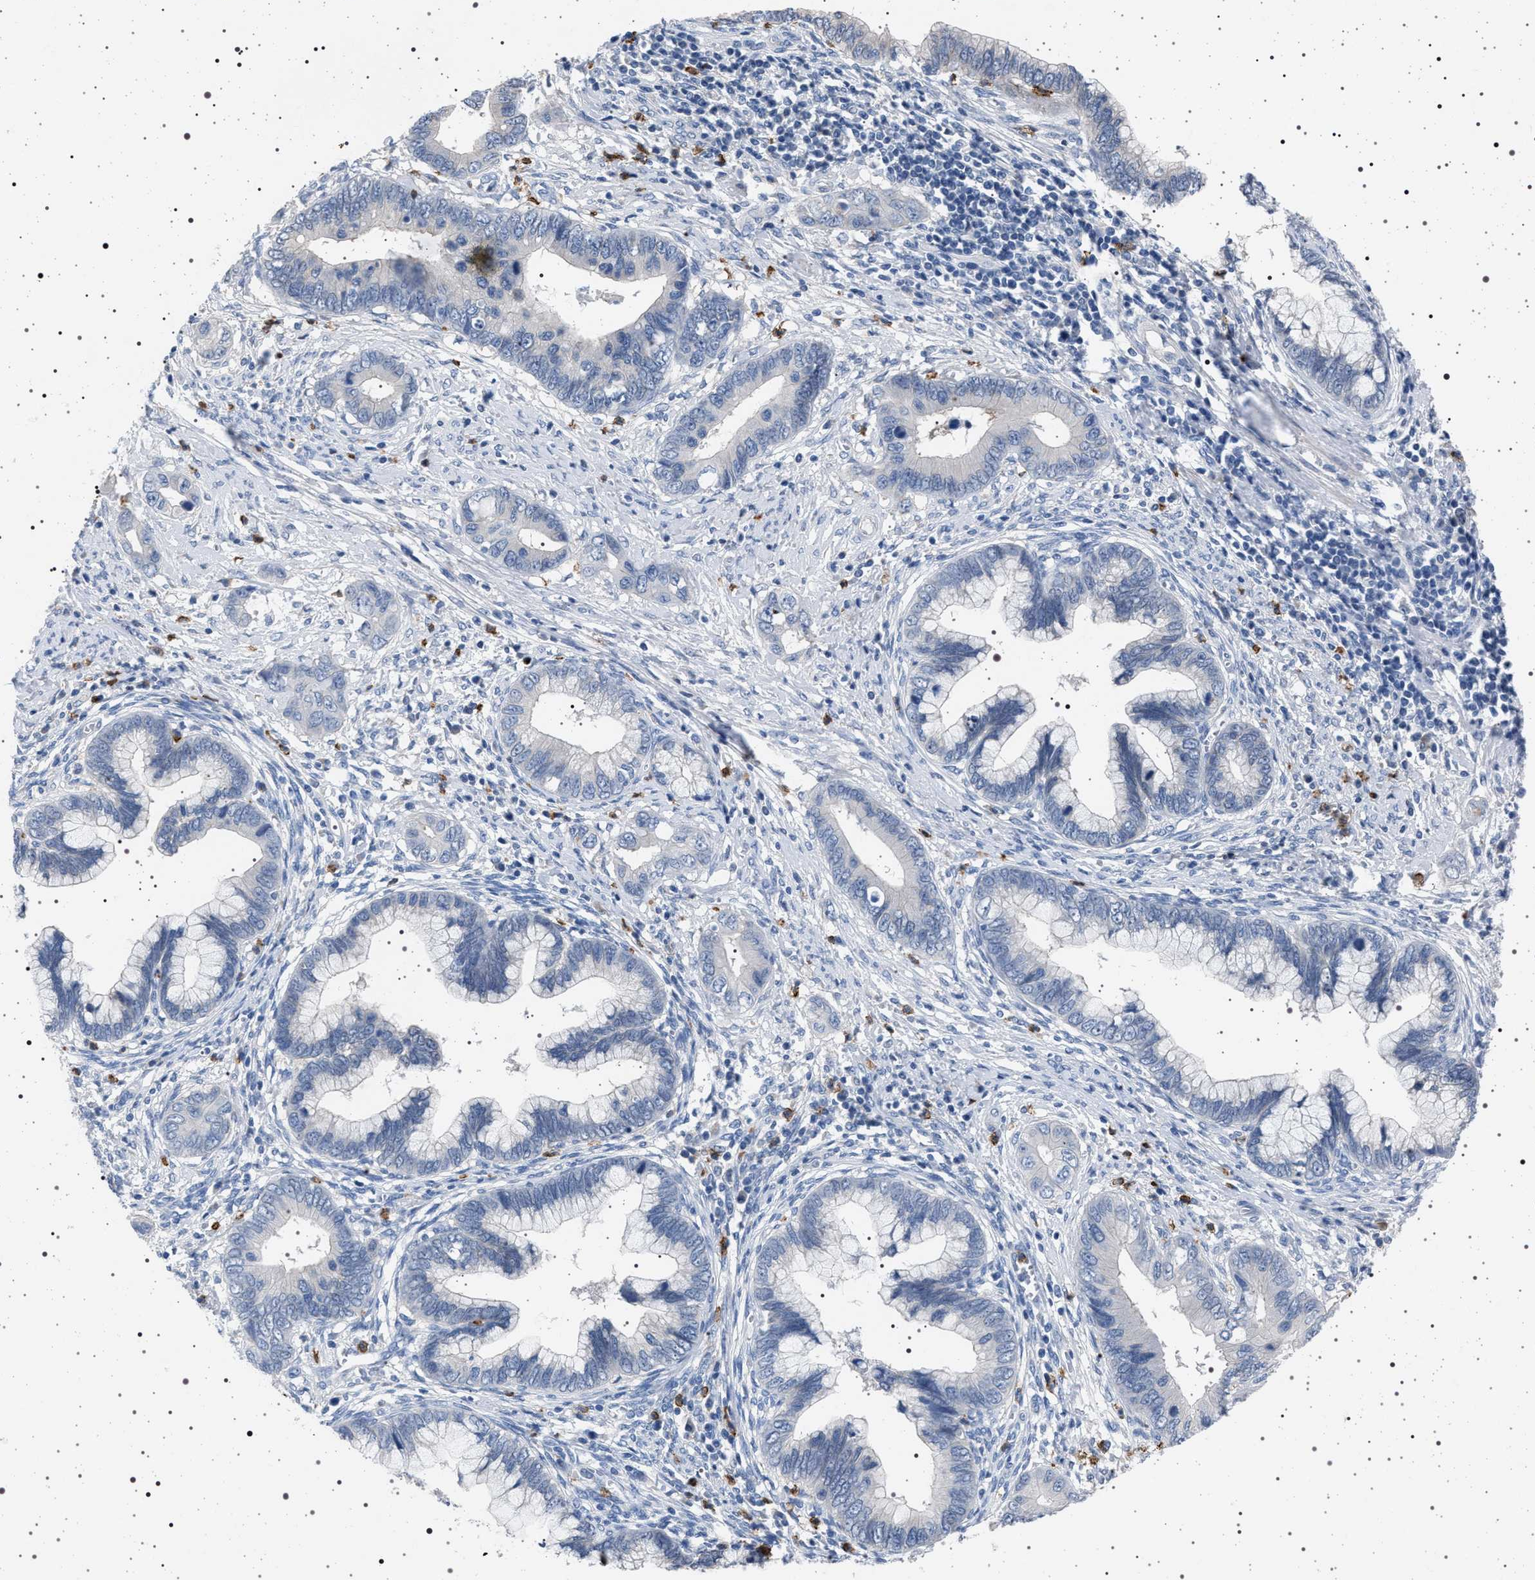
{"staining": {"intensity": "negative", "quantity": "none", "location": "none"}, "tissue": "cervical cancer", "cell_type": "Tumor cells", "image_type": "cancer", "snomed": [{"axis": "morphology", "description": "Adenocarcinoma, NOS"}, {"axis": "topography", "description": "Cervix"}], "caption": "The image exhibits no significant expression in tumor cells of cervical cancer (adenocarcinoma).", "gene": "NAT9", "patient": {"sex": "female", "age": 44}}